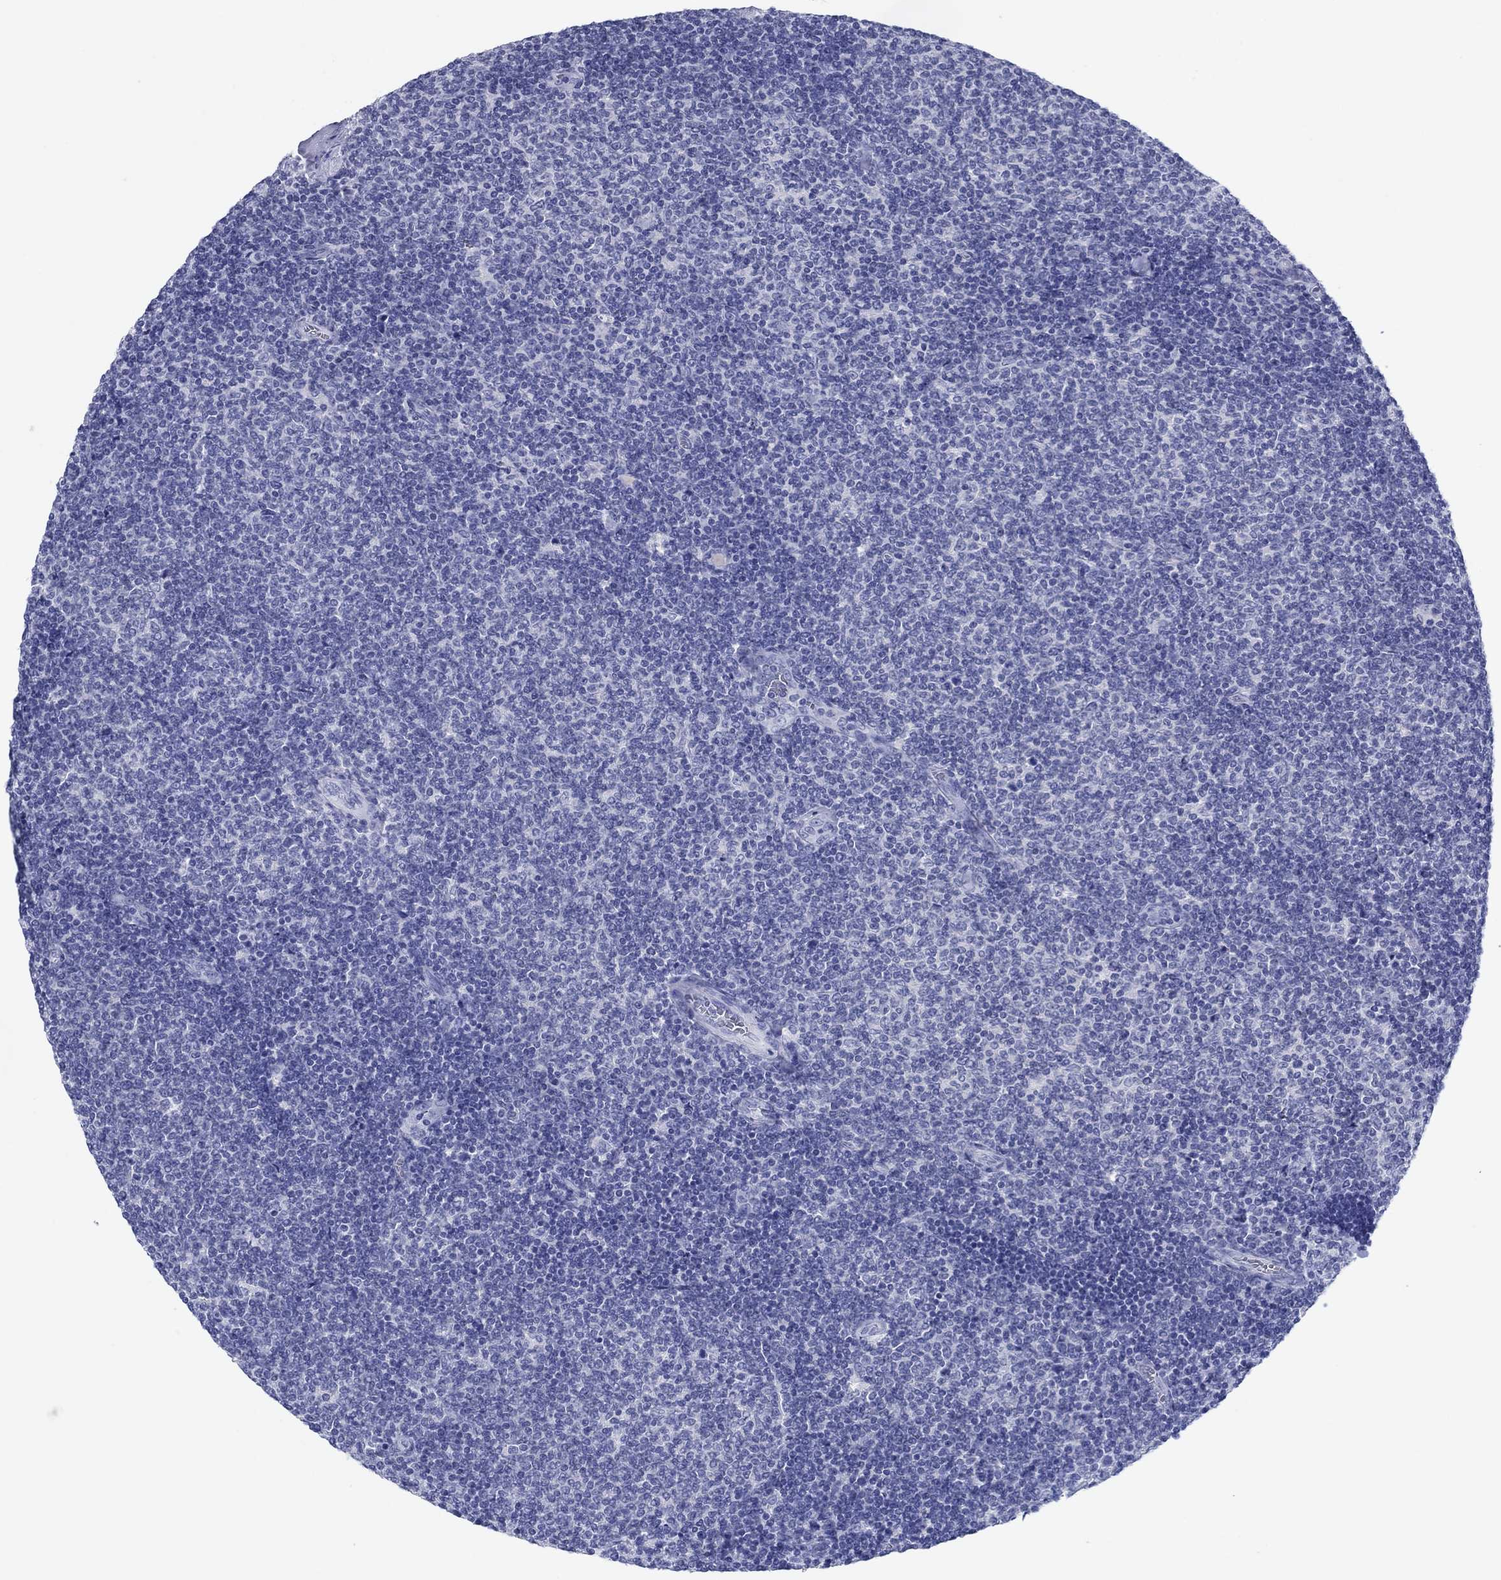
{"staining": {"intensity": "negative", "quantity": "none", "location": "none"}, "tissue": "lymphoma", "cell_type": "Tumor cells", "image_type": "cancer", "snomed": [{"axis": "morphology", "description": "Malignant lymphoma, non-Hodgkin's type, Low grade"}, {"axis": "topography", "description": "Lymph node"}], "caption": "Immunohistochemical staining of human low-grade malignant lymphoma, non-Hodgkin's type reveals no significant expression in tumor cells. (DAB (3,3'-diaminobenzidine) IHC visualized using brightfield microscopy, high magnification).", "gene": "ATP4A", "patient": {"sex": "male", "age": 52}}